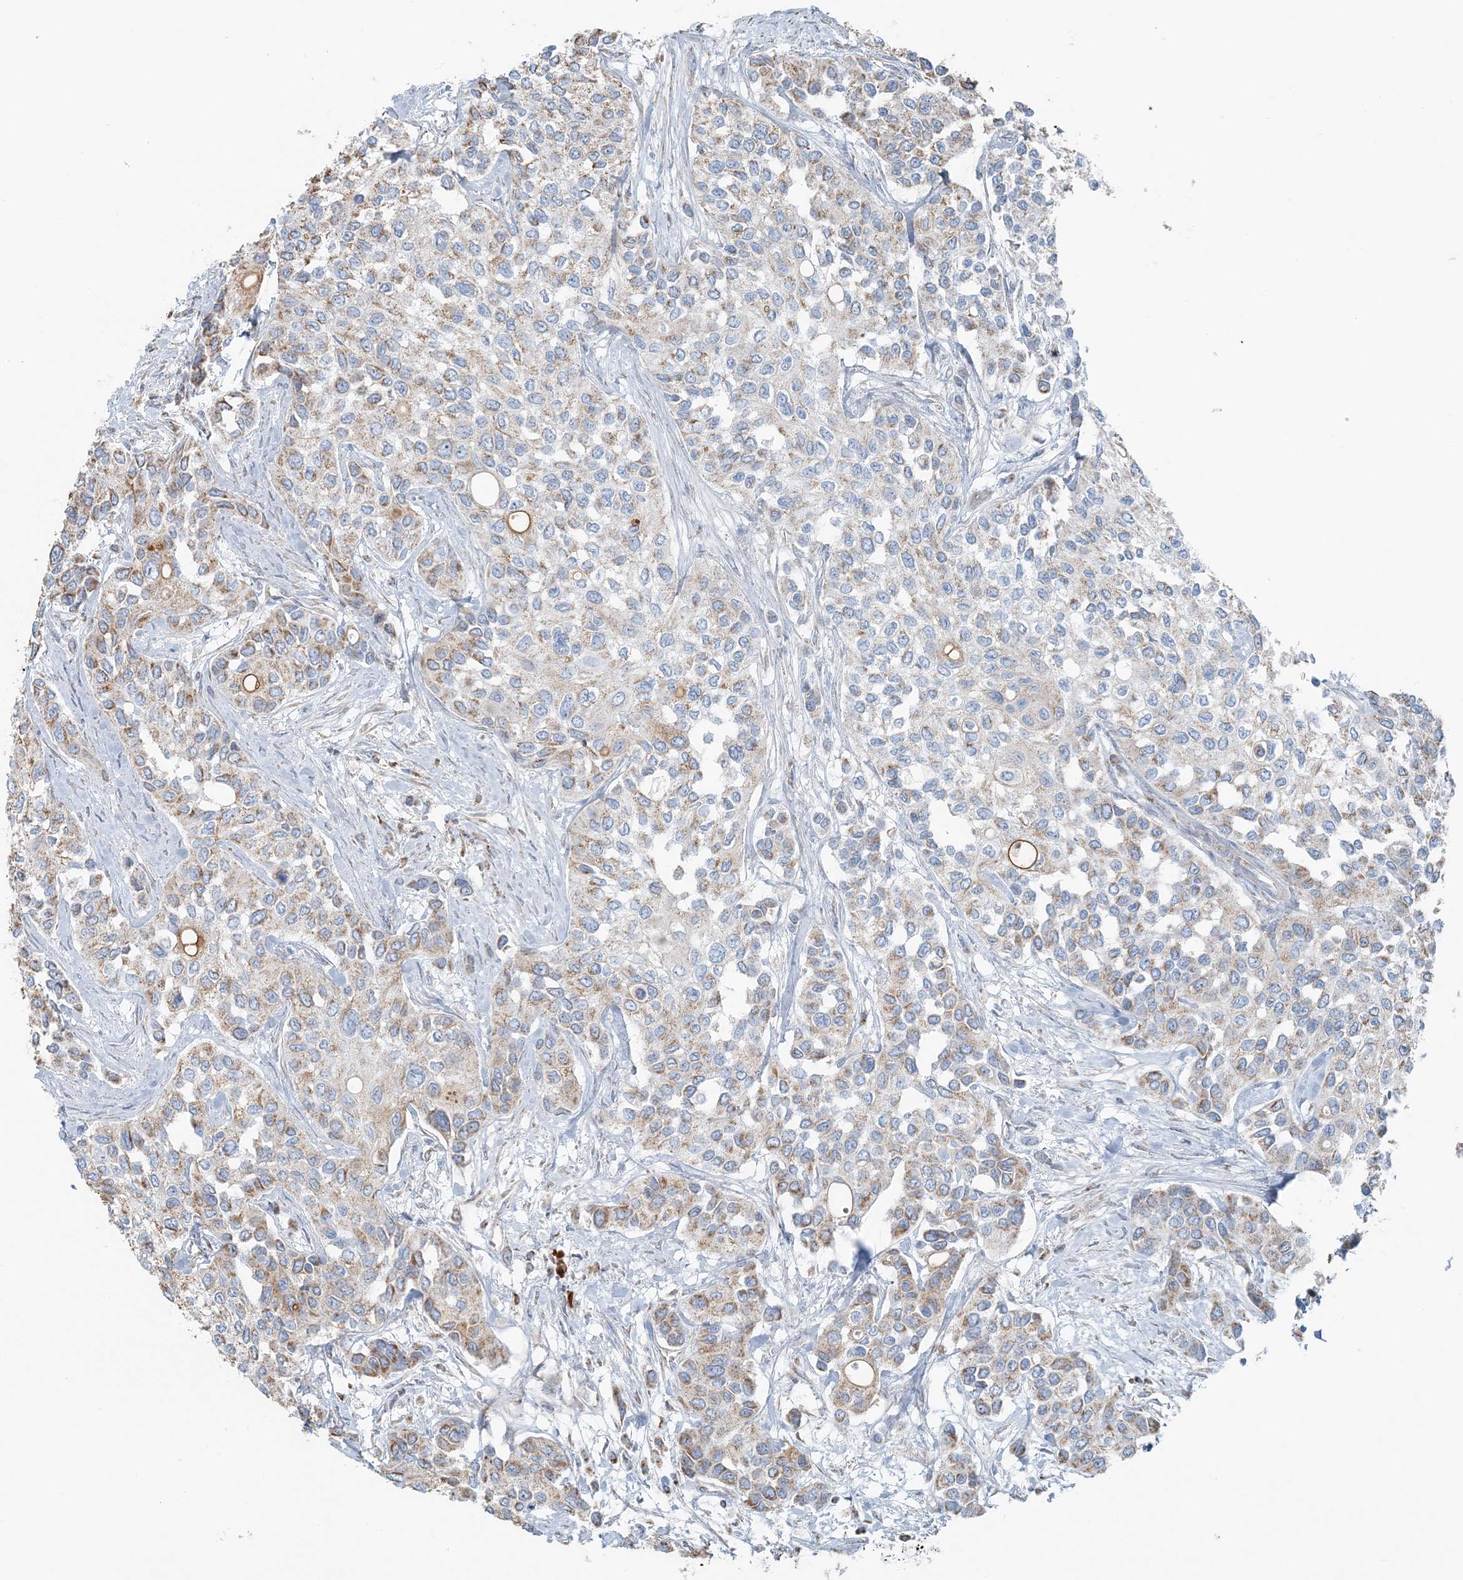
{"staining": {"intensity": "weak", "quantity": ">75%", "location": "cytoplasmic/membranous"}, "tissue": "urothelial cancer", "cell_type": "Tumor cells", "image_type": "cancer", "snomed": [{"axis": "morphology", "description": "Normal tissue, NOS"}, {"axis": "morphology", "description": "Urothelial carcinoma, High grade"}, {"axis": "topography", "description": "Vascular tissue"}, {"axis": "topography", "description": "Urinary bladder"}], "caption": "High-grade urothelial carcinoma stained with immunohistochemistry exhibits weak cytoplasmic/membranous expression in about >75% of tumor cells.", "gene": "SLC22A16", "patient": {"sex": "female", "age": 56}}